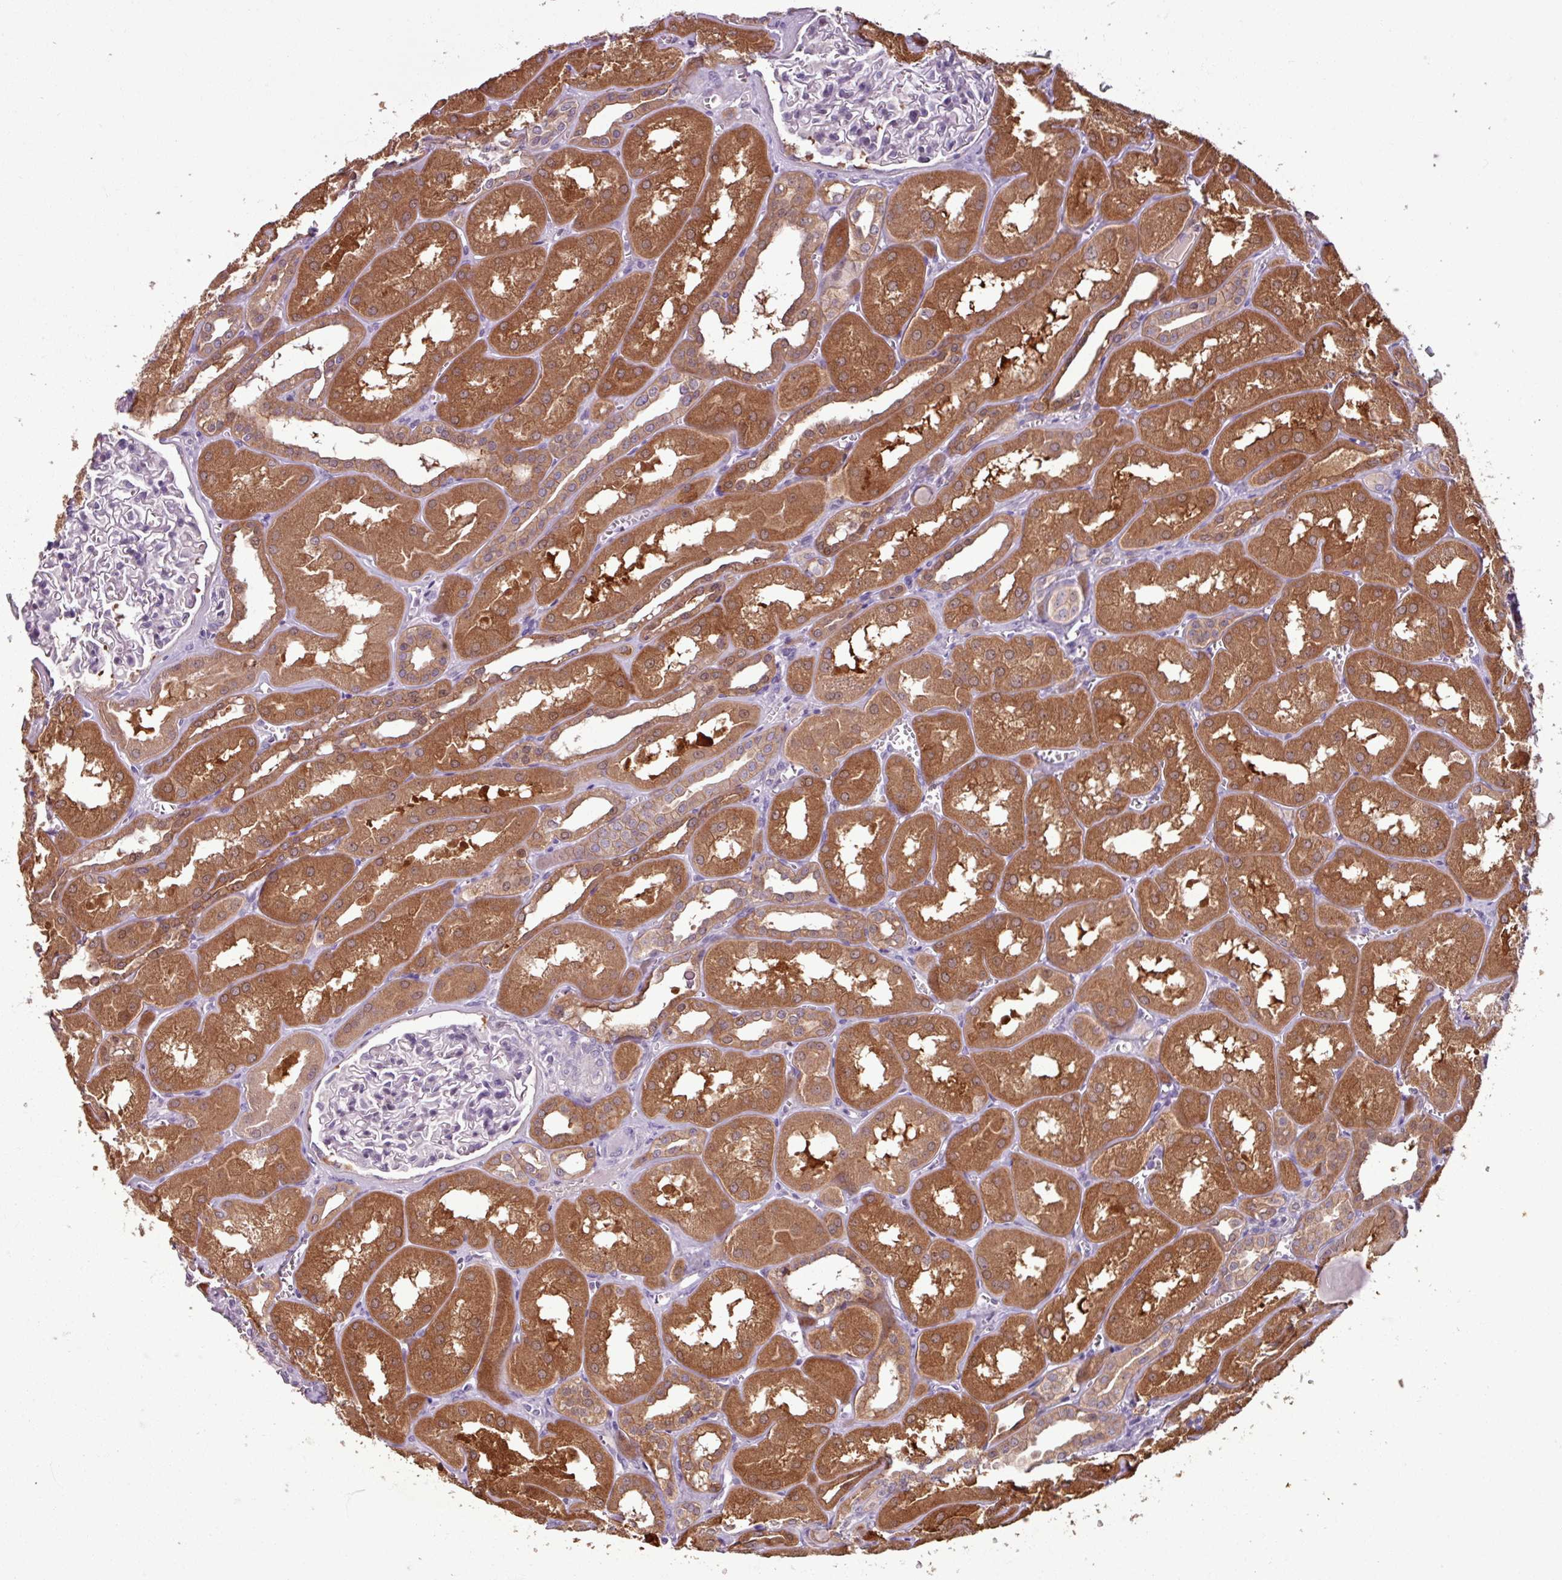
{"staining": {"intensity": "negative", "quantity": "none", "location": "none"}, "tissue": "kidney", "cell_type": "Cells in glomeruli", "image_type": "normal", "snomed": [{"axis": "morphology", "description": "Normal tissue, NOS"}, {"axis": "topography", "description": "Kidney"}], "caption": "IHC of benign kidney reveals no expression in cells in glomeruli.", "gene": "PNMA6A", "patient": {"sex": "male", "age": 61}}